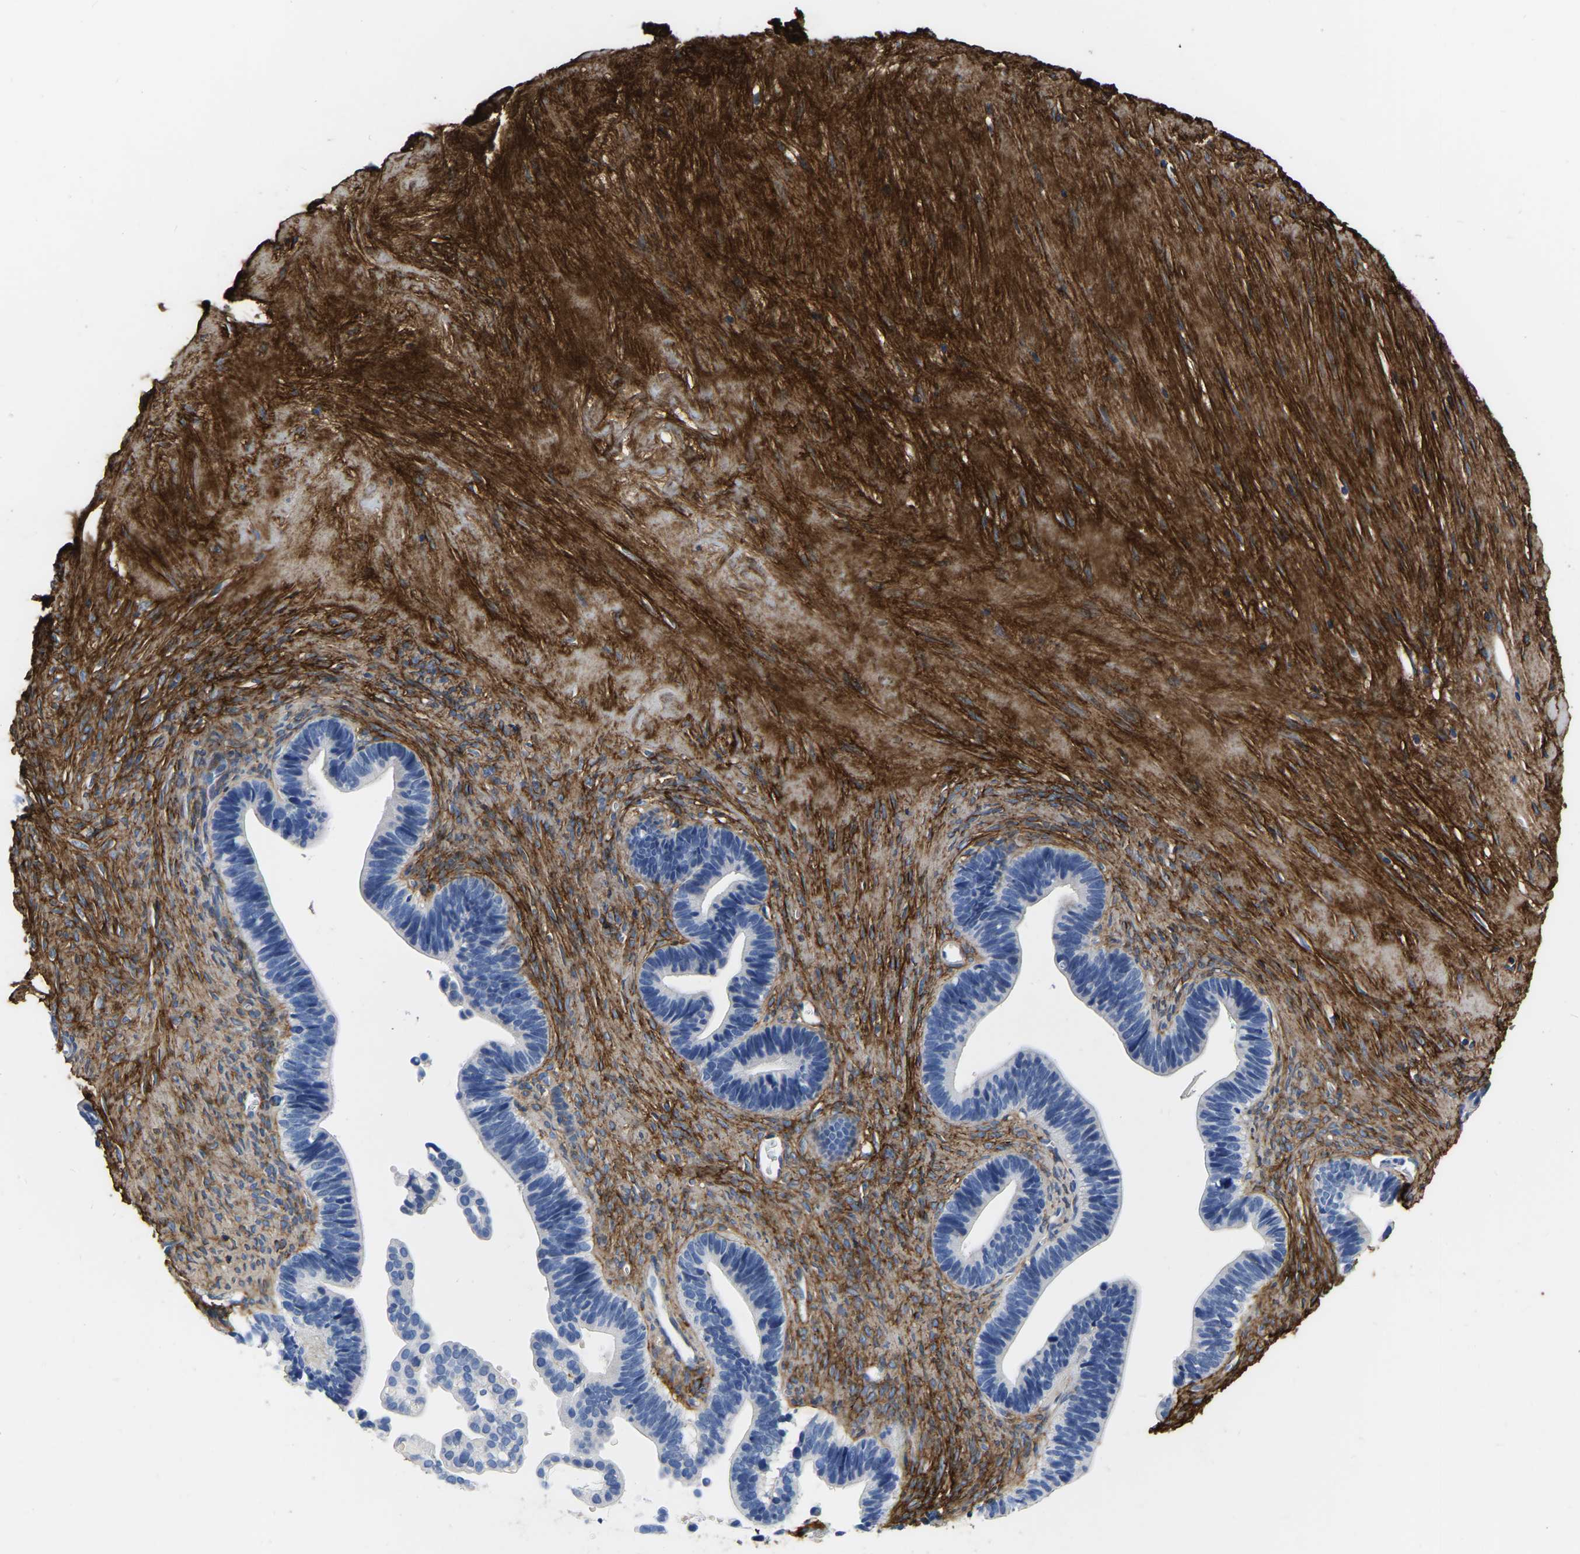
{"staining": {"intensity": "negative", "quantity": "none", "location": "none"}, "tissue": "ovarian cancer", "cell_type": "Tumor cells", "image_type": "cancer", "snomed": [{"axis": "morphology", "description": "Cystadenocarcinoma, serous, NOS"}, {"axis": "topography", "description": "Ovary"}], "caption": "Ovarian cancer stained for a protein using IHC displays no positivity tumor cells.", "gene": "COL6A1", "patient": {"sex": "female", "age": 56}}